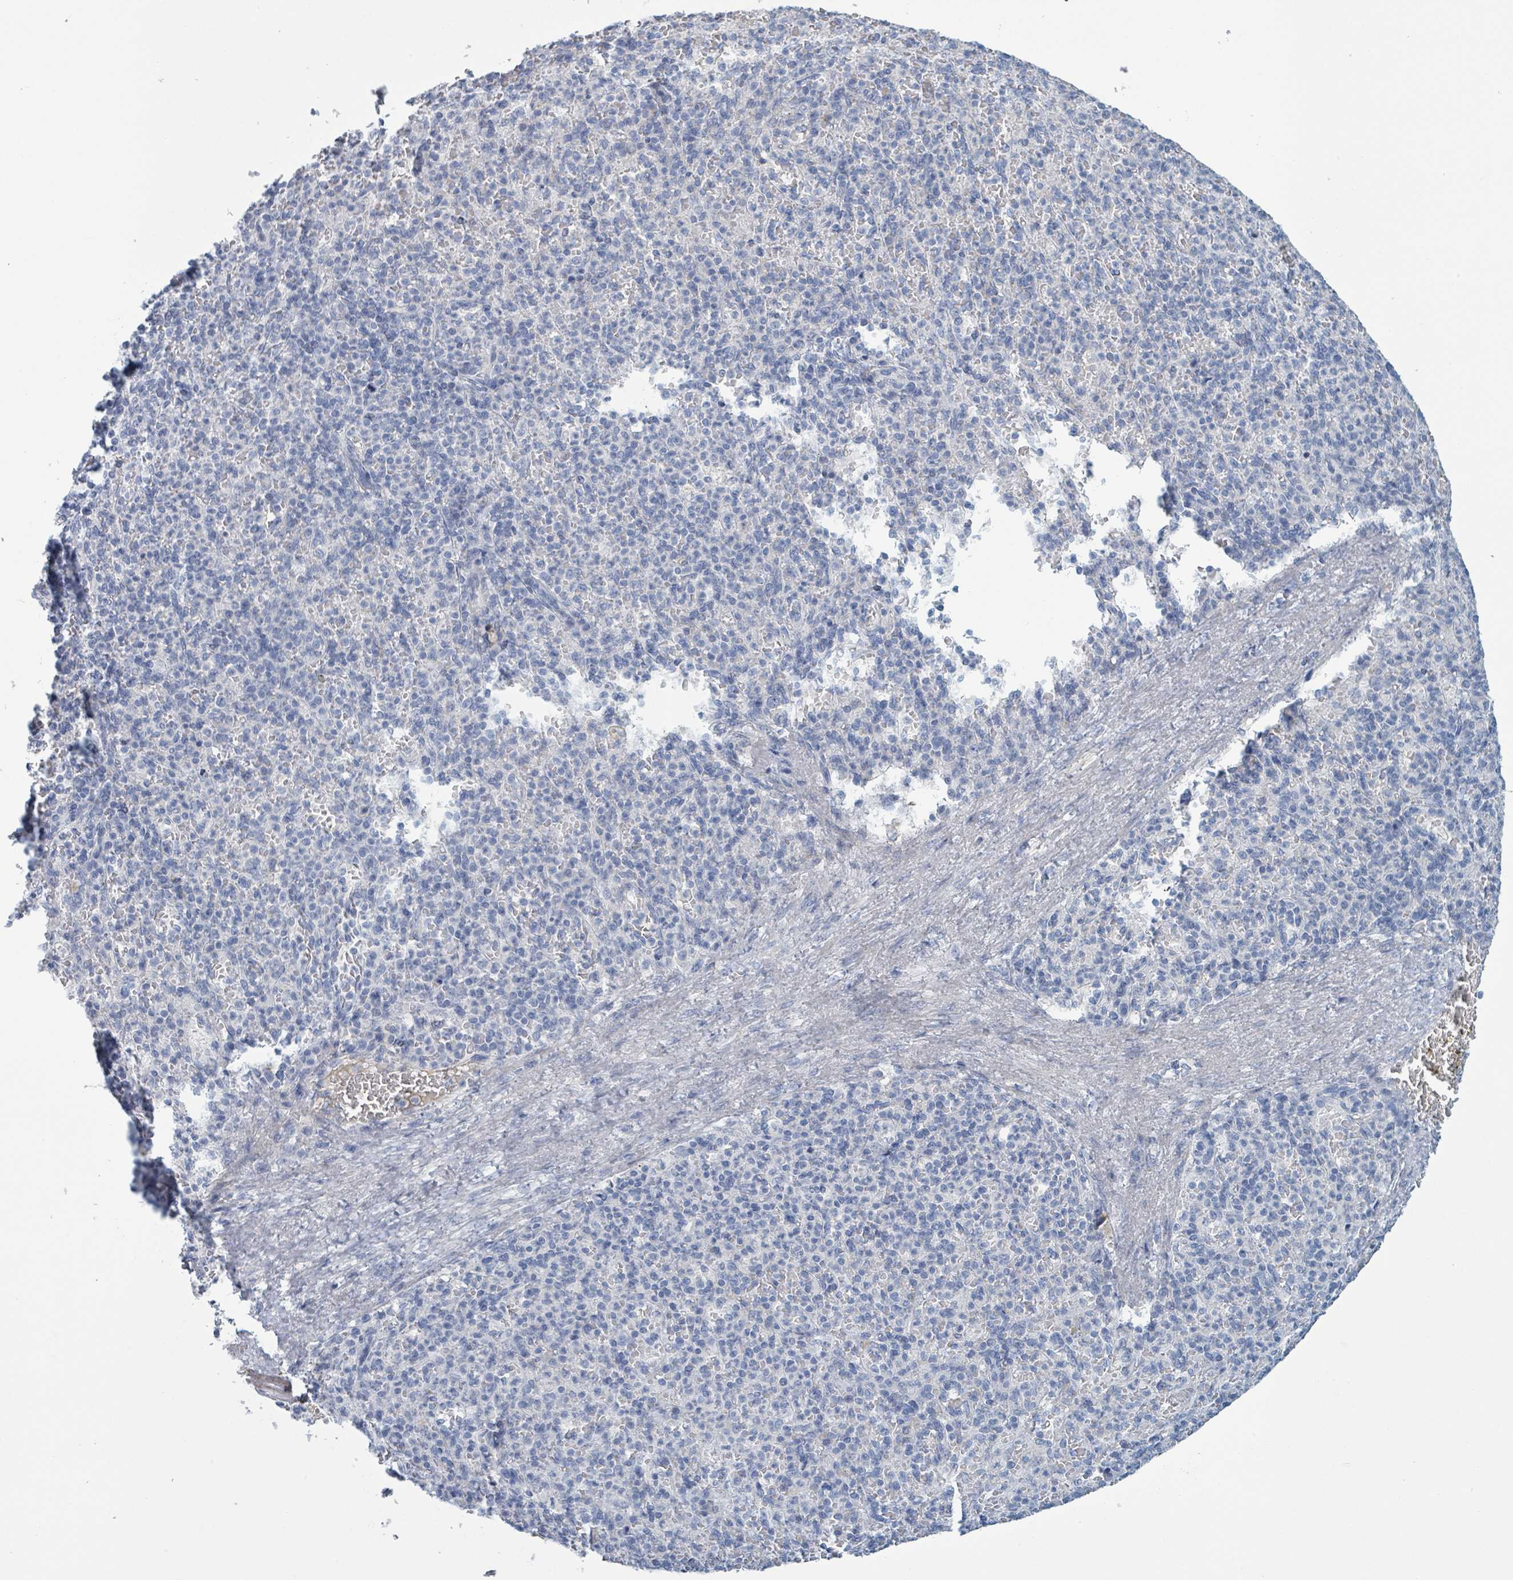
{"staining": {"intensity": "negative", "quantity": "none", "location": "none"}, "tissue": "spleen", "cell_type": "Cells in red pulp", "image_type": "normal", "snomed": [{"axis": "morphology", "description": "Normal tissue, NOS"}, {"axis": "topography", "description": "Spleen"}], "caption": "A histopathology image of human spleen is negative for staining in cells in red pulp.", "gene": "RAB33B", "patient": {"sex": "female", "age": 74}}